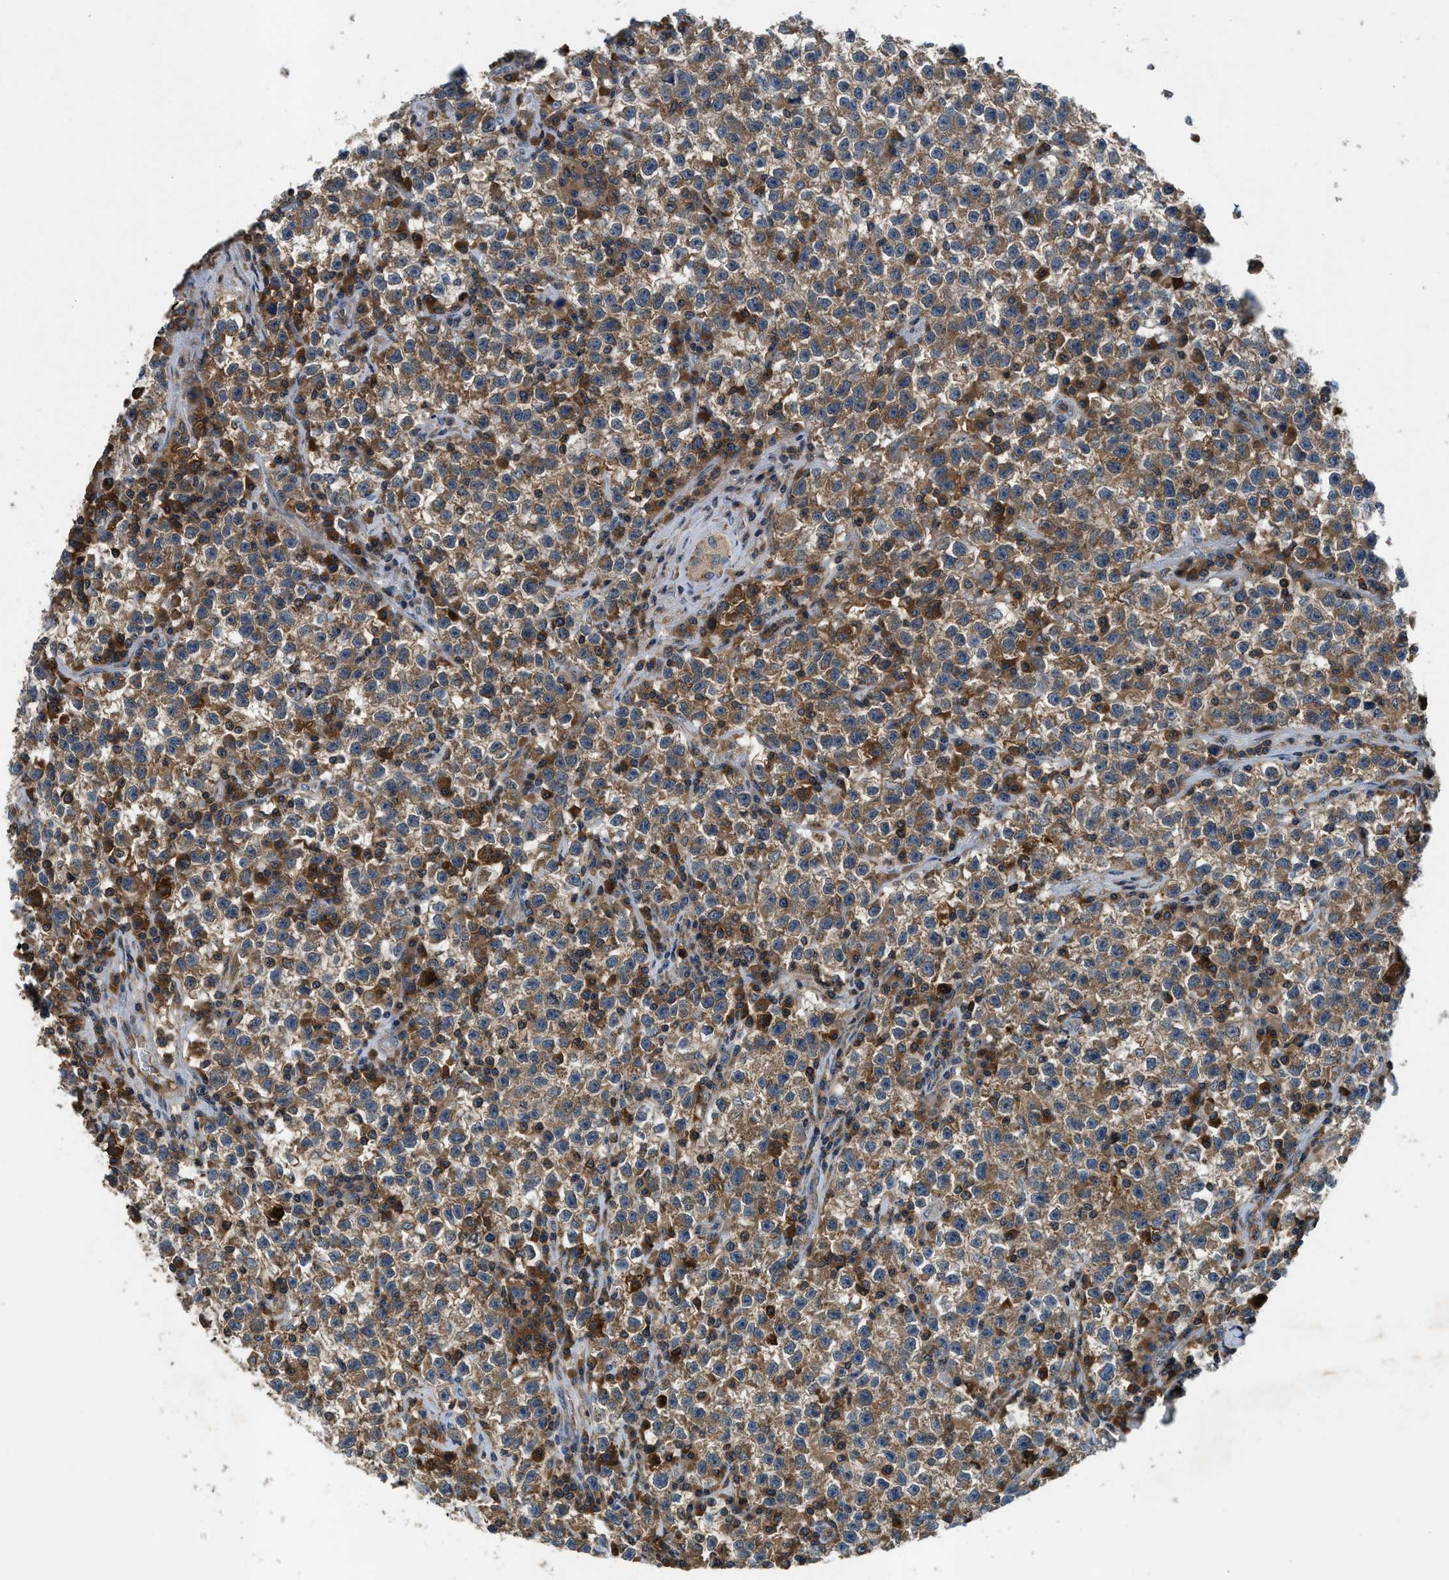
{"staining": {"intensity": "moderate", "quantity": ">75%", "location": "cytoplasmic/membranous"}, "tissue": "testis cancer", "cell_type": "Tumor cells", "image_type": "cancer", "snomed": [{"axis": "morphology", "description": "Seminoma, NOS"}, {"axis": "topography", "description": "Testis"}], "caption": "IHC (DAB) staining of human testis seminoma displays moderate cytoplasmic/membranous protein staining in approximately >75% of tumor cells.", "gene": "PAFAH2", "patient": {"sex": "male", "age": 22}}